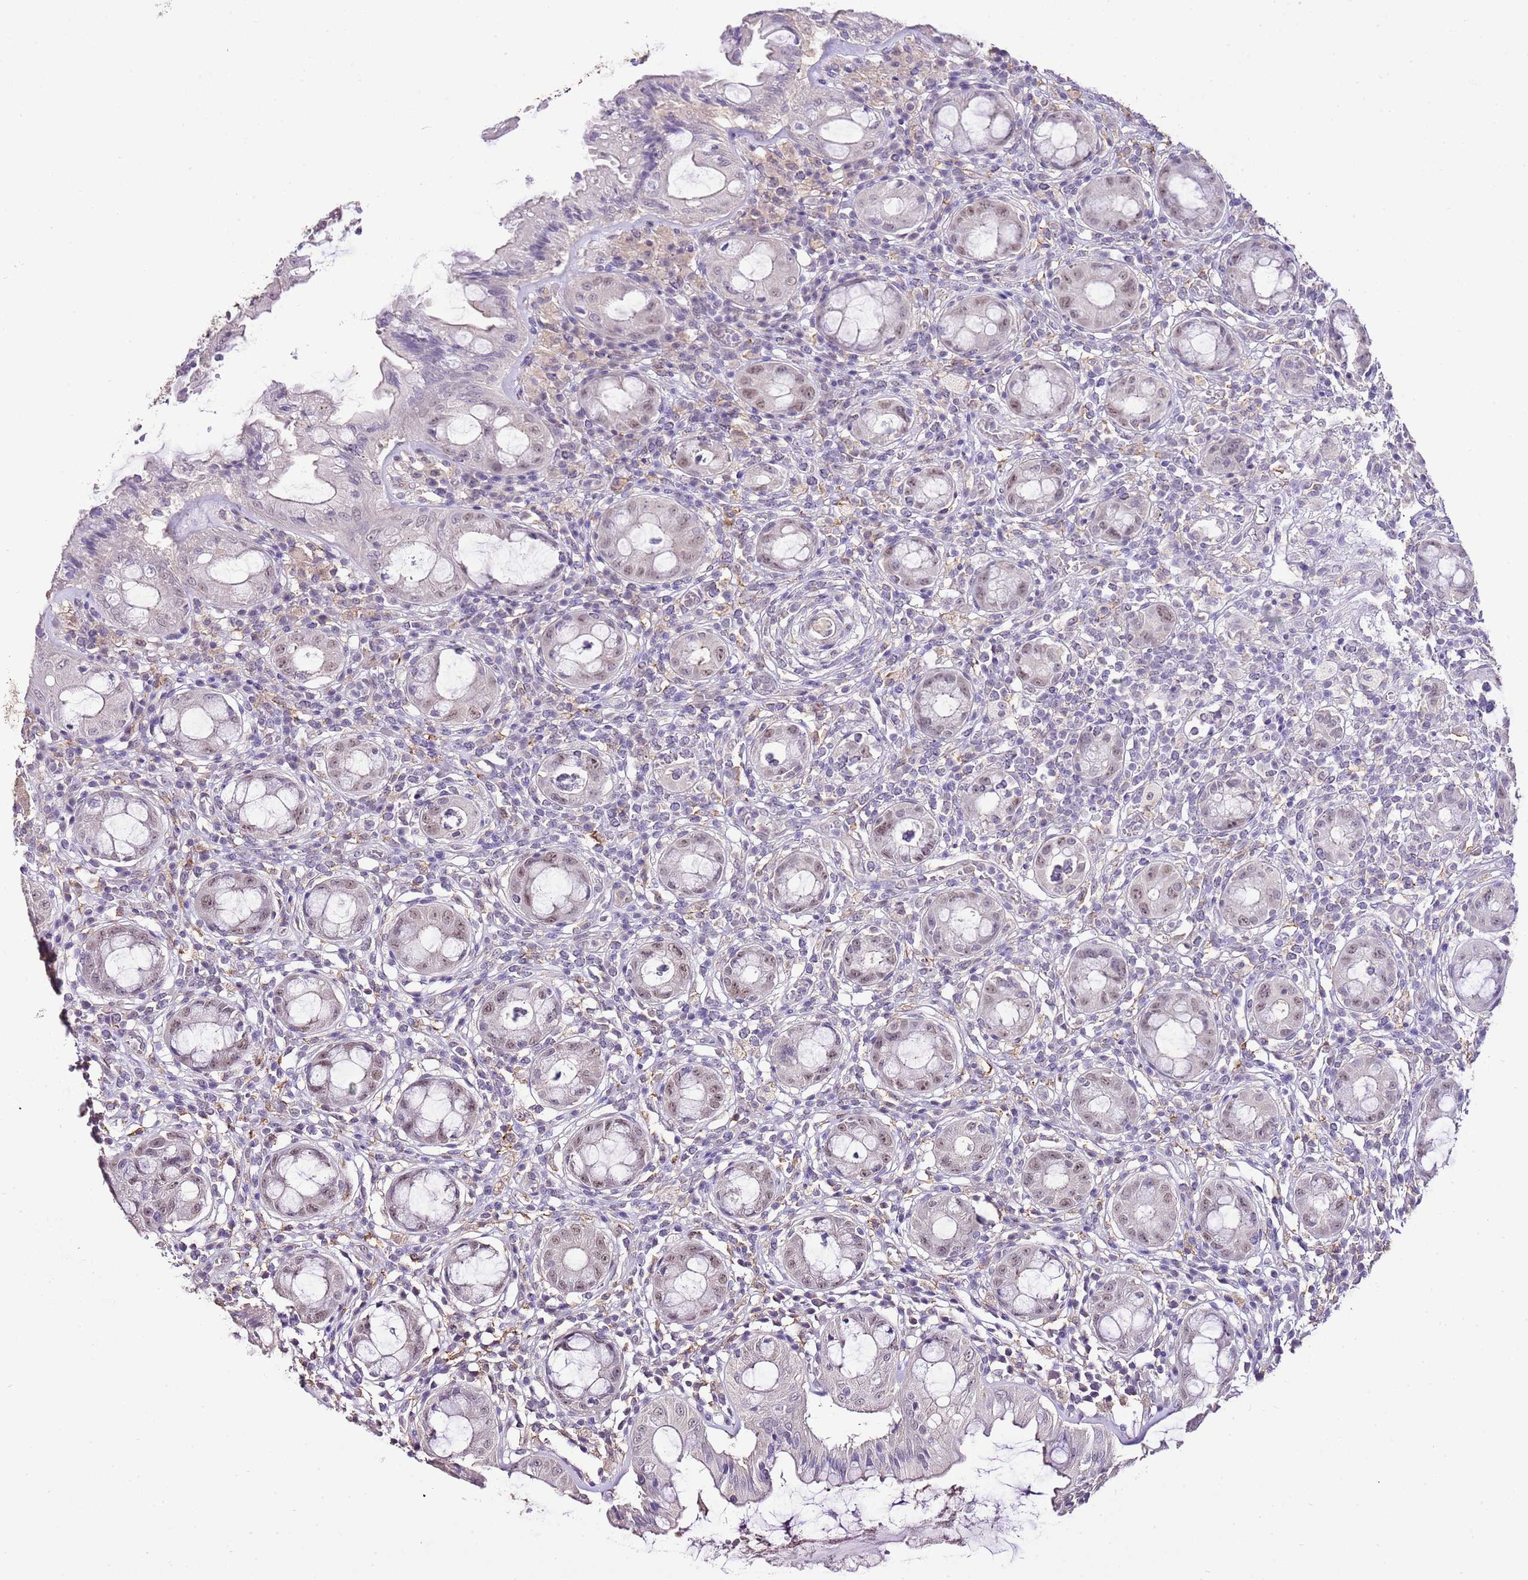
{"staining": {"intensity": "weak", "quantity": "25%-75%", "location": "nuclear"}, "tissue": "rectum", "cell_type": "Glandular cells", "image_type": "normal", "snomed": [{"axis": "morphology", "description": "Normal tissue, NOS"}, {"axis": "topography", "description": "Rectum"}], "caption": "Immunohistochemistry (IHC) staining of unremarkable rectum, which exhibits low levels of weak nuclear expression in approximately 25%-75% of glandular cells indicating weak nuclear protein expression. The staining was performed using DAB (brown) for protein detection and nuclei were counterstained in hematoxylin (blue).", "gene": "IZUMO4", "patient": {"sex": "female", "age": 57}}